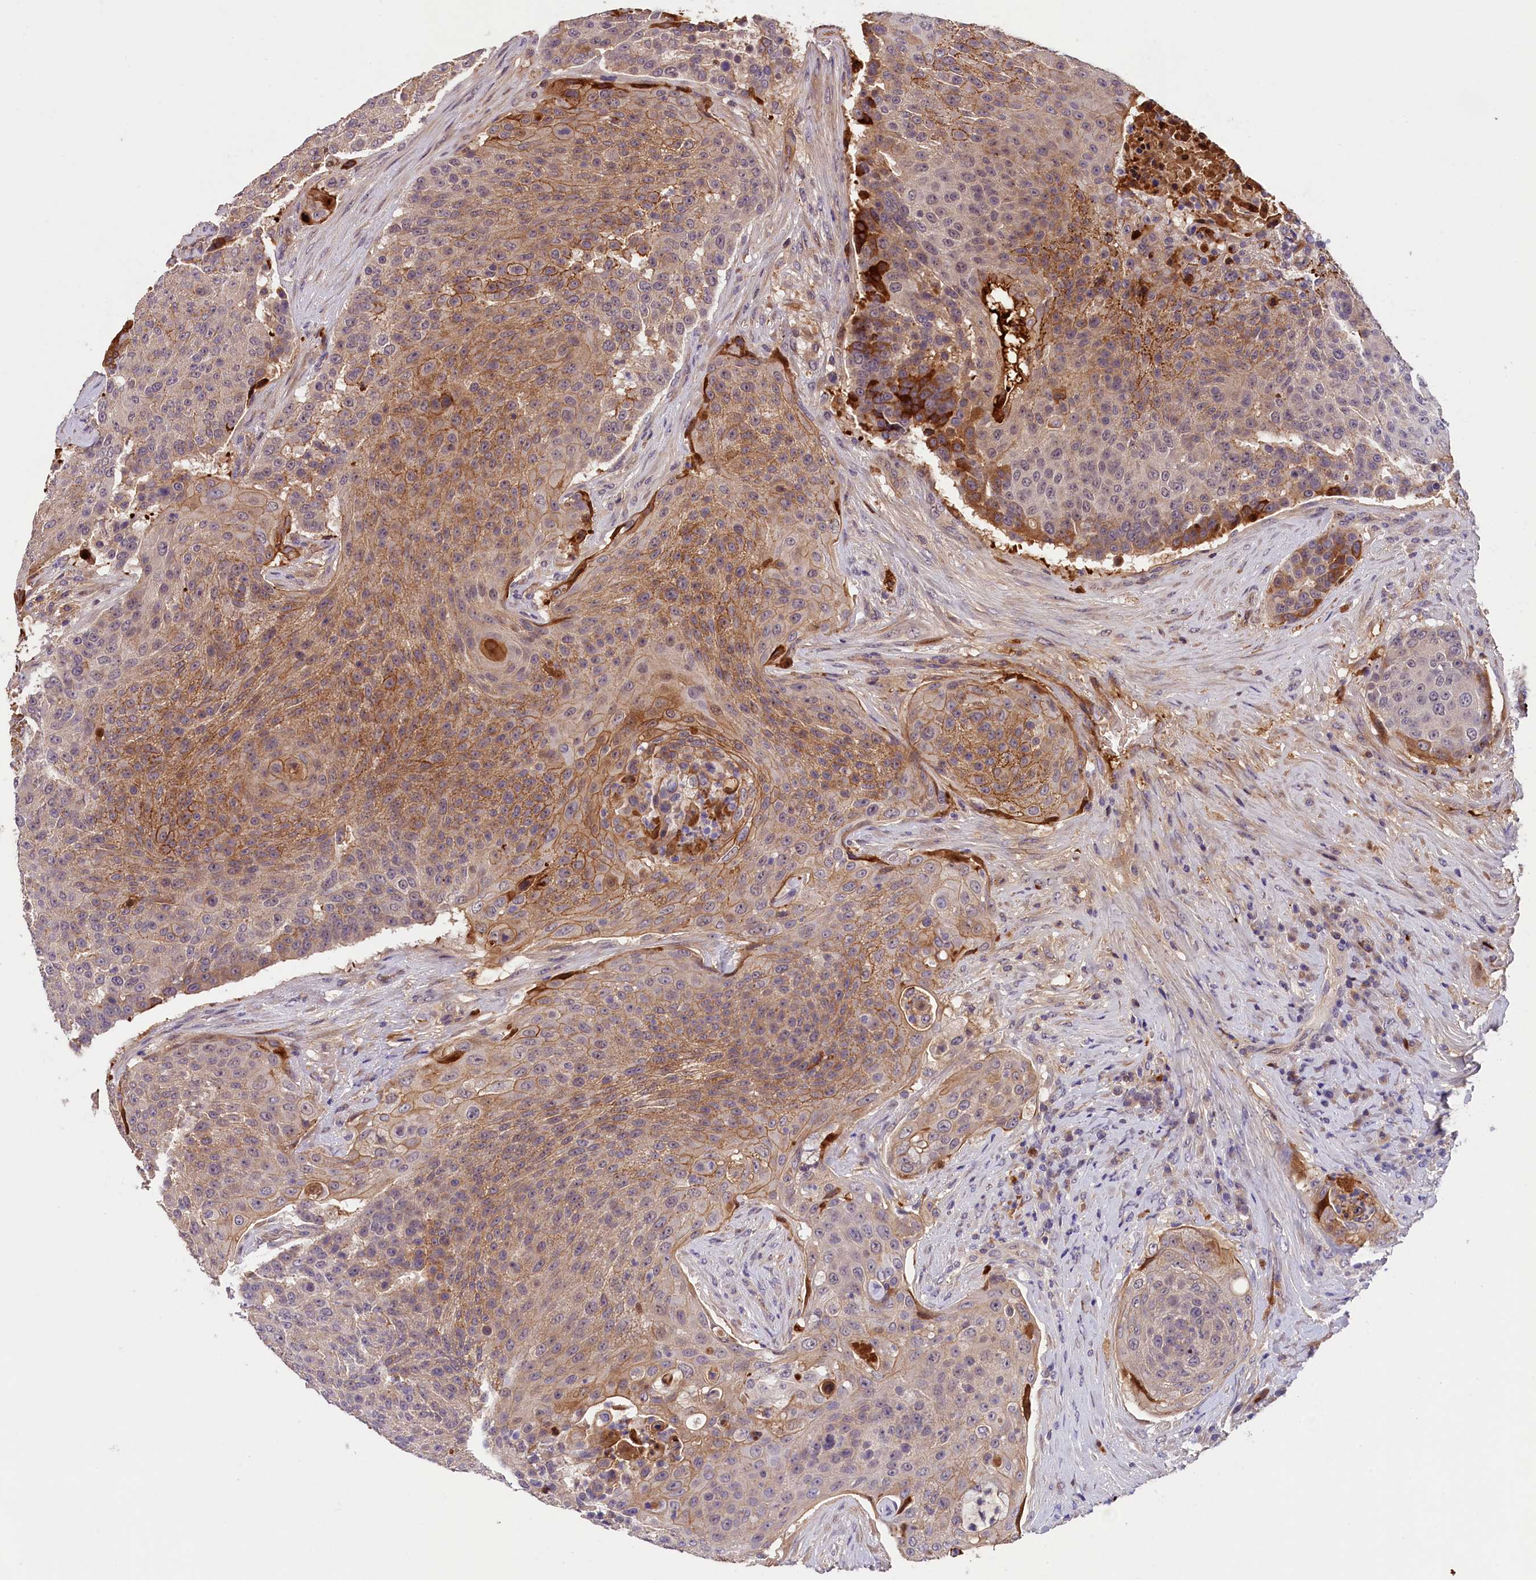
{"staining": {"intensity": "moderate", "quantity": ">75%", "location": "cytoplasmic/membranous"}, "tissue": "urothelial cancer", "cell_type": "Tumor cells", "image_type": "cancer", "snomed": [{"axis": "morphology", "description": "Urothelial carcinoma, High grade"}, {"axis": "topography", "description": "Urinary bladder"}], "caption": "The photomicrograph demonstrates staining of urothelial cancer, revealing moderate cytoplasmic/membranous protein positivity (brown color) within tumor cells.", "gene": "PHAF1", "patient": {"sex": "female", "age": 63}}